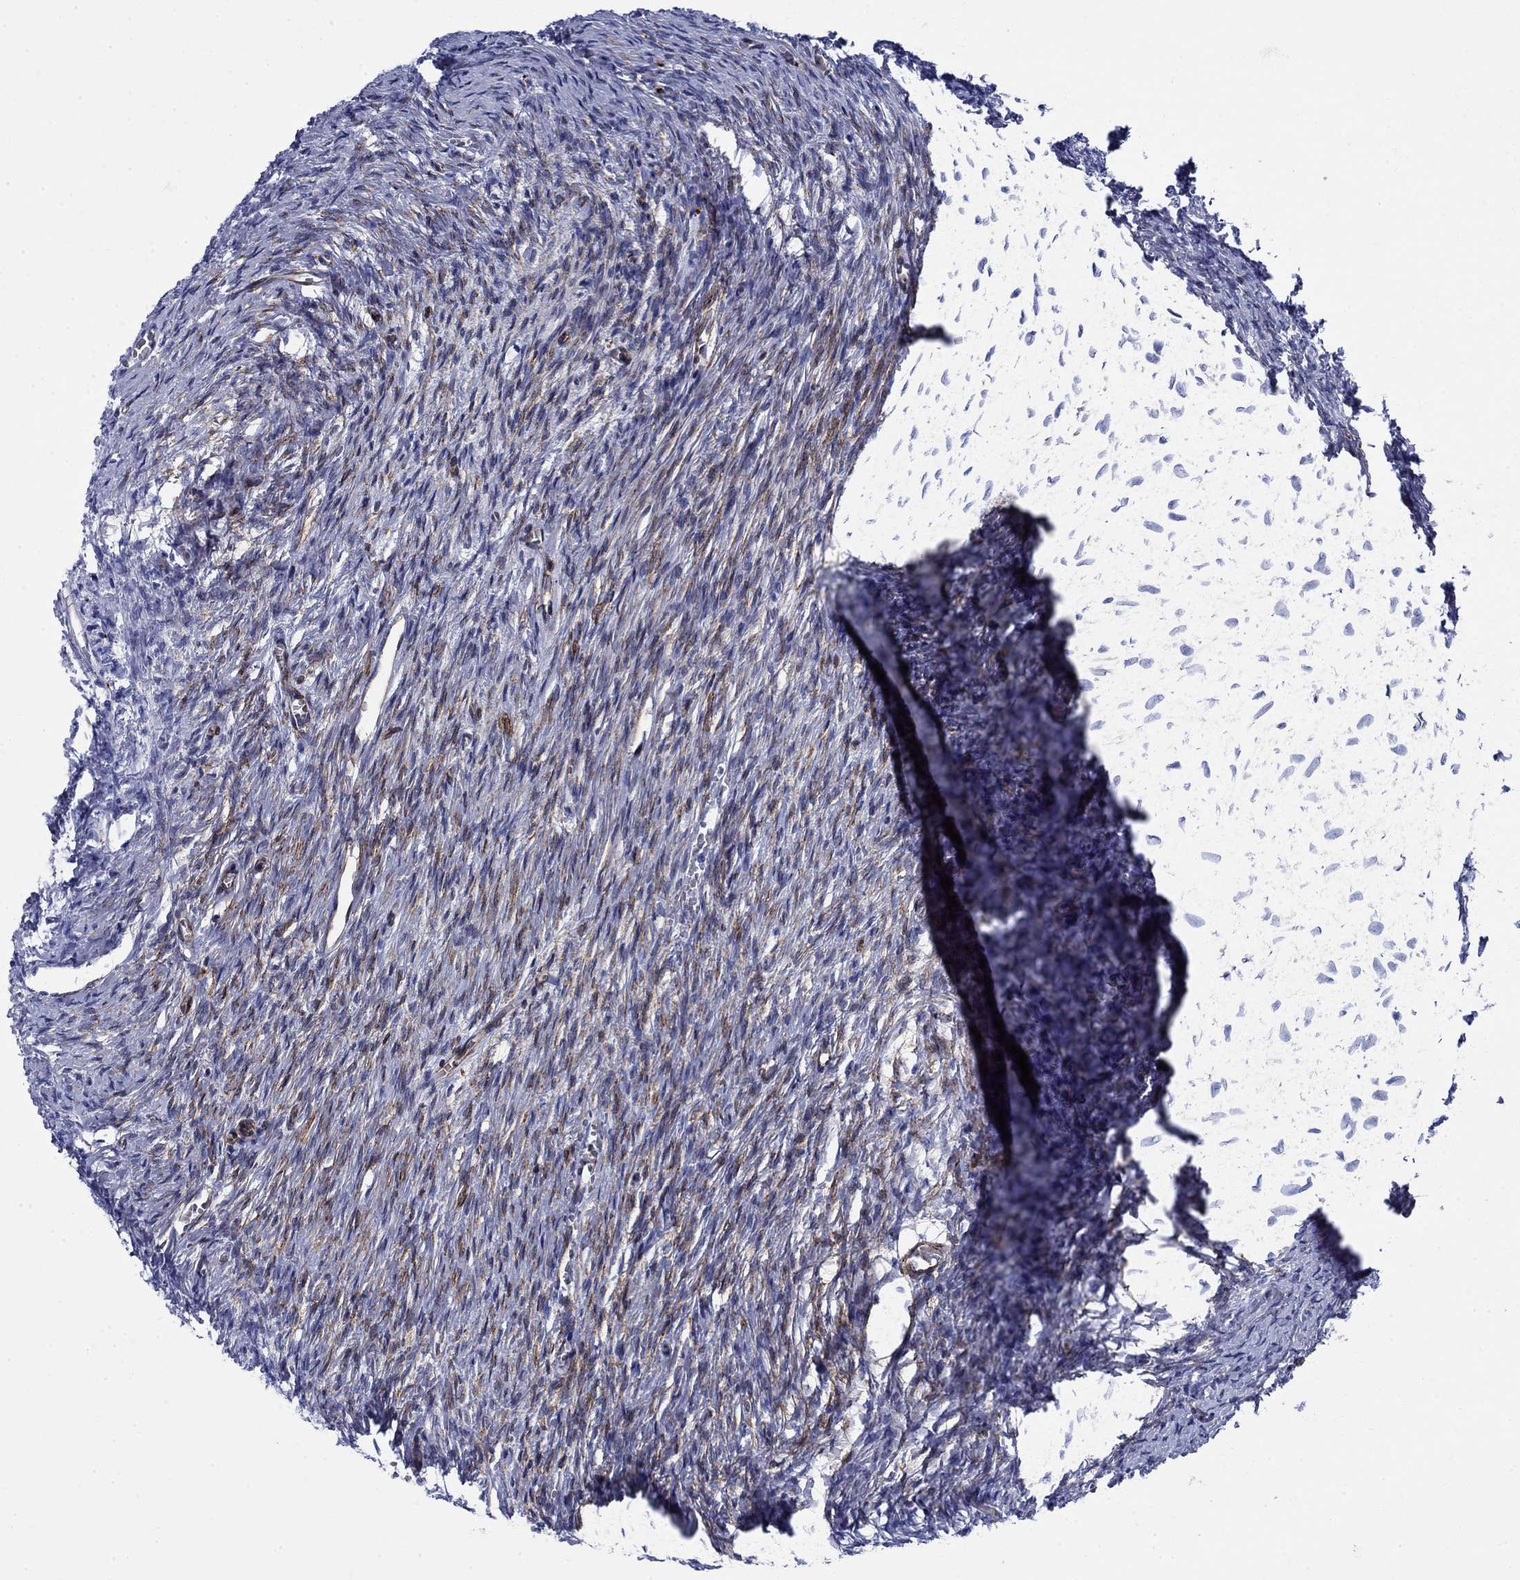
{"staining": {"intensity": "negative", "quantity": "none", "location": "none"}, "tissue": "ovary", "cell_type": "Ovarian stroma cells", "image_type": "normal", "snomed": [{"axis": "morphology", "description": "Normal tissue, NOS"}, {"axis": "topography", "description": "Ovary"}], "caption": "A high-resolution photomicrograph shows IHC staining of normal ovary, which reveals no significant expression in ovarian stroma cells.", "gene": "VTN", "patient": {"sex": "female", "age": 39}}